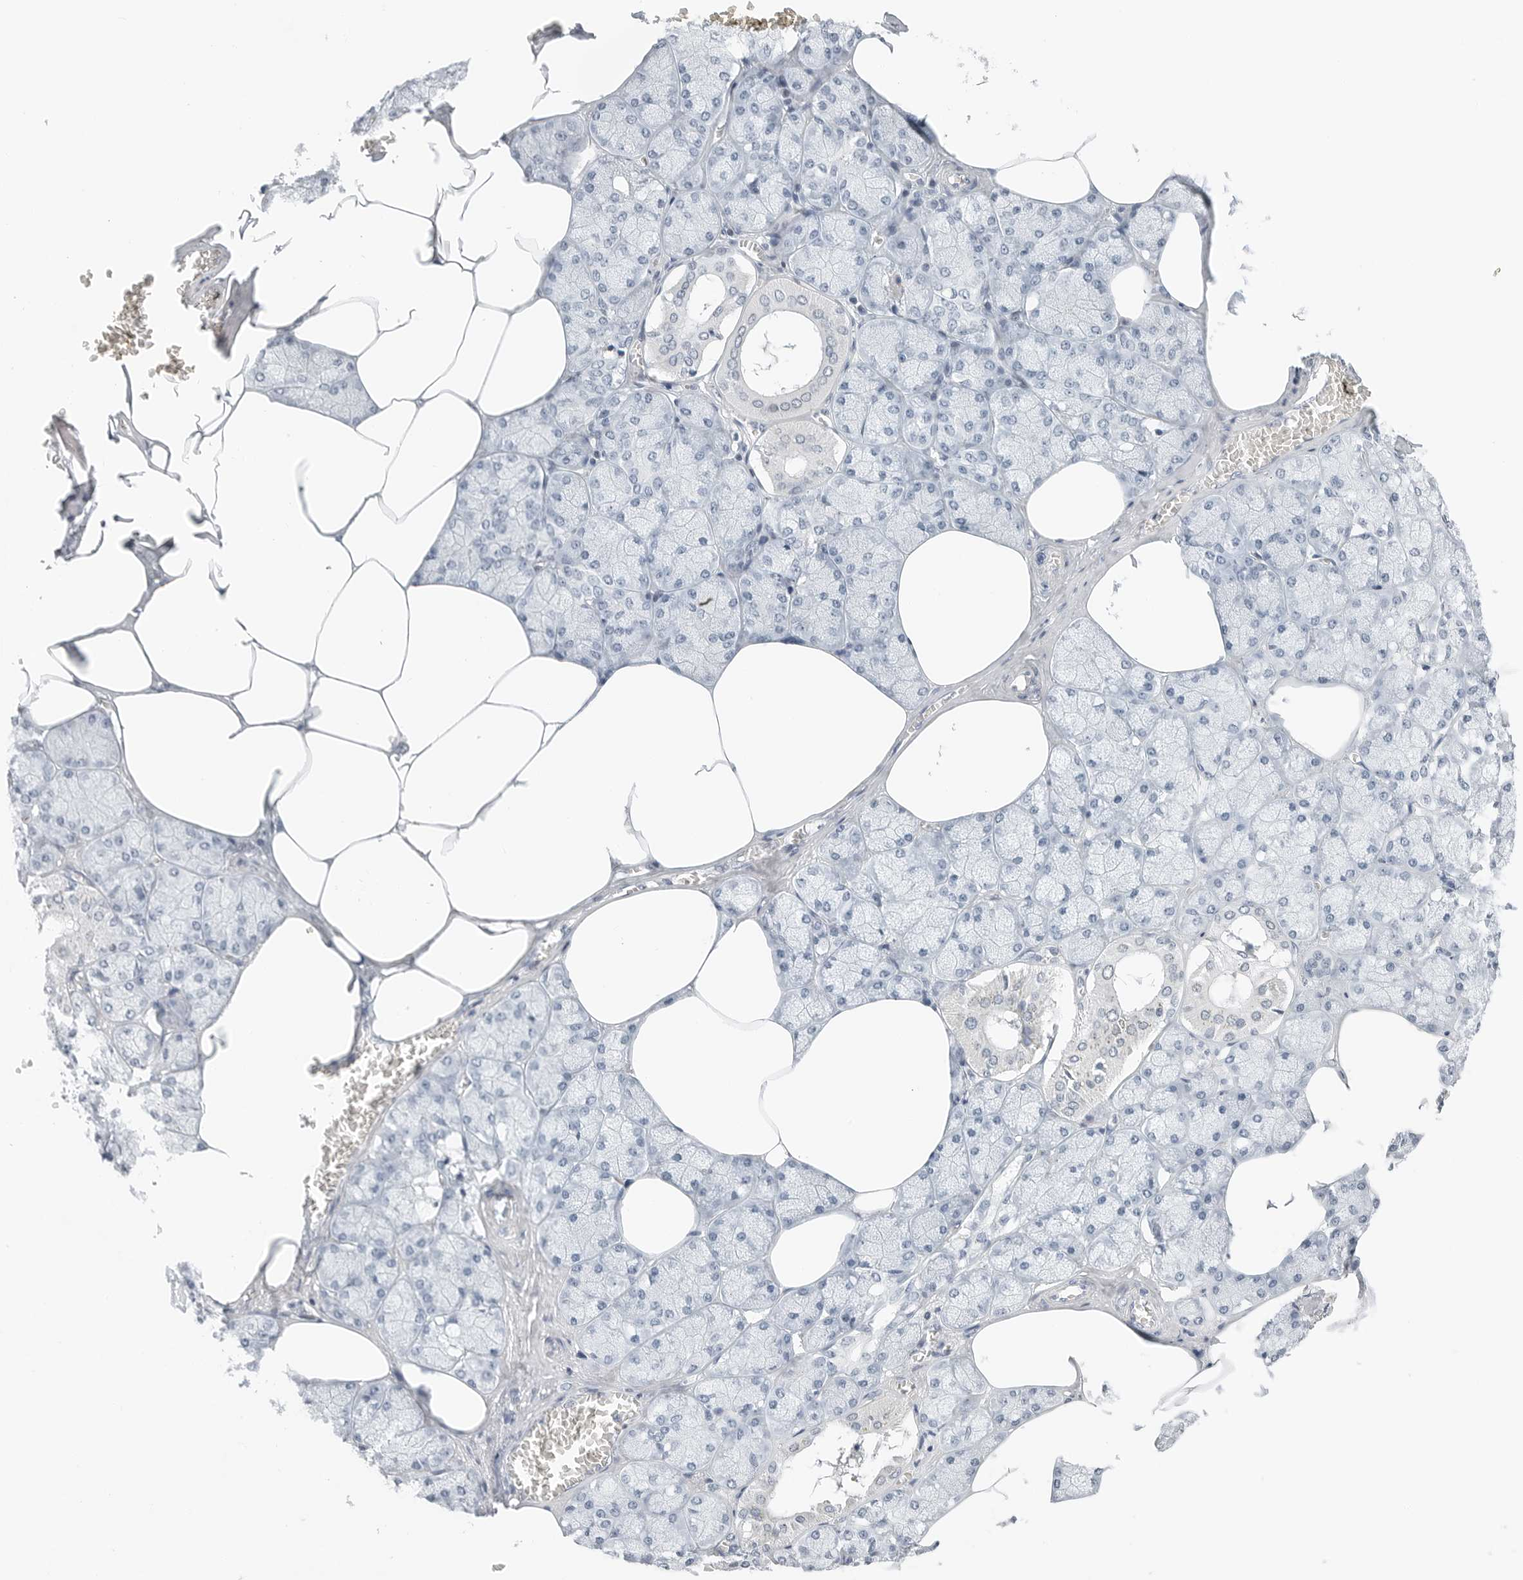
{"staining": {"intensity": "negative", "quantity": "none", "location": "none"}, "tissue": "salivary gland", "cell_type": "Glandular cells", "image_type": "normal", "snomed": [{"axis": "morphology", "description": "Normal tissue, NOS"}, {"axis": "topography", "description": "Salivary gland"}], "caption": "The micrograph shows no staining of glandular cells in unremarkable salivary gland. (Stains: DAB (3,3'-diaminobenzidine) IHC with hematoxylin counter stain, Microscopy: brightfield microscopy at high magnification).", "gene": "NTMT2", "patient": {"sex": "male", "age": 62}}